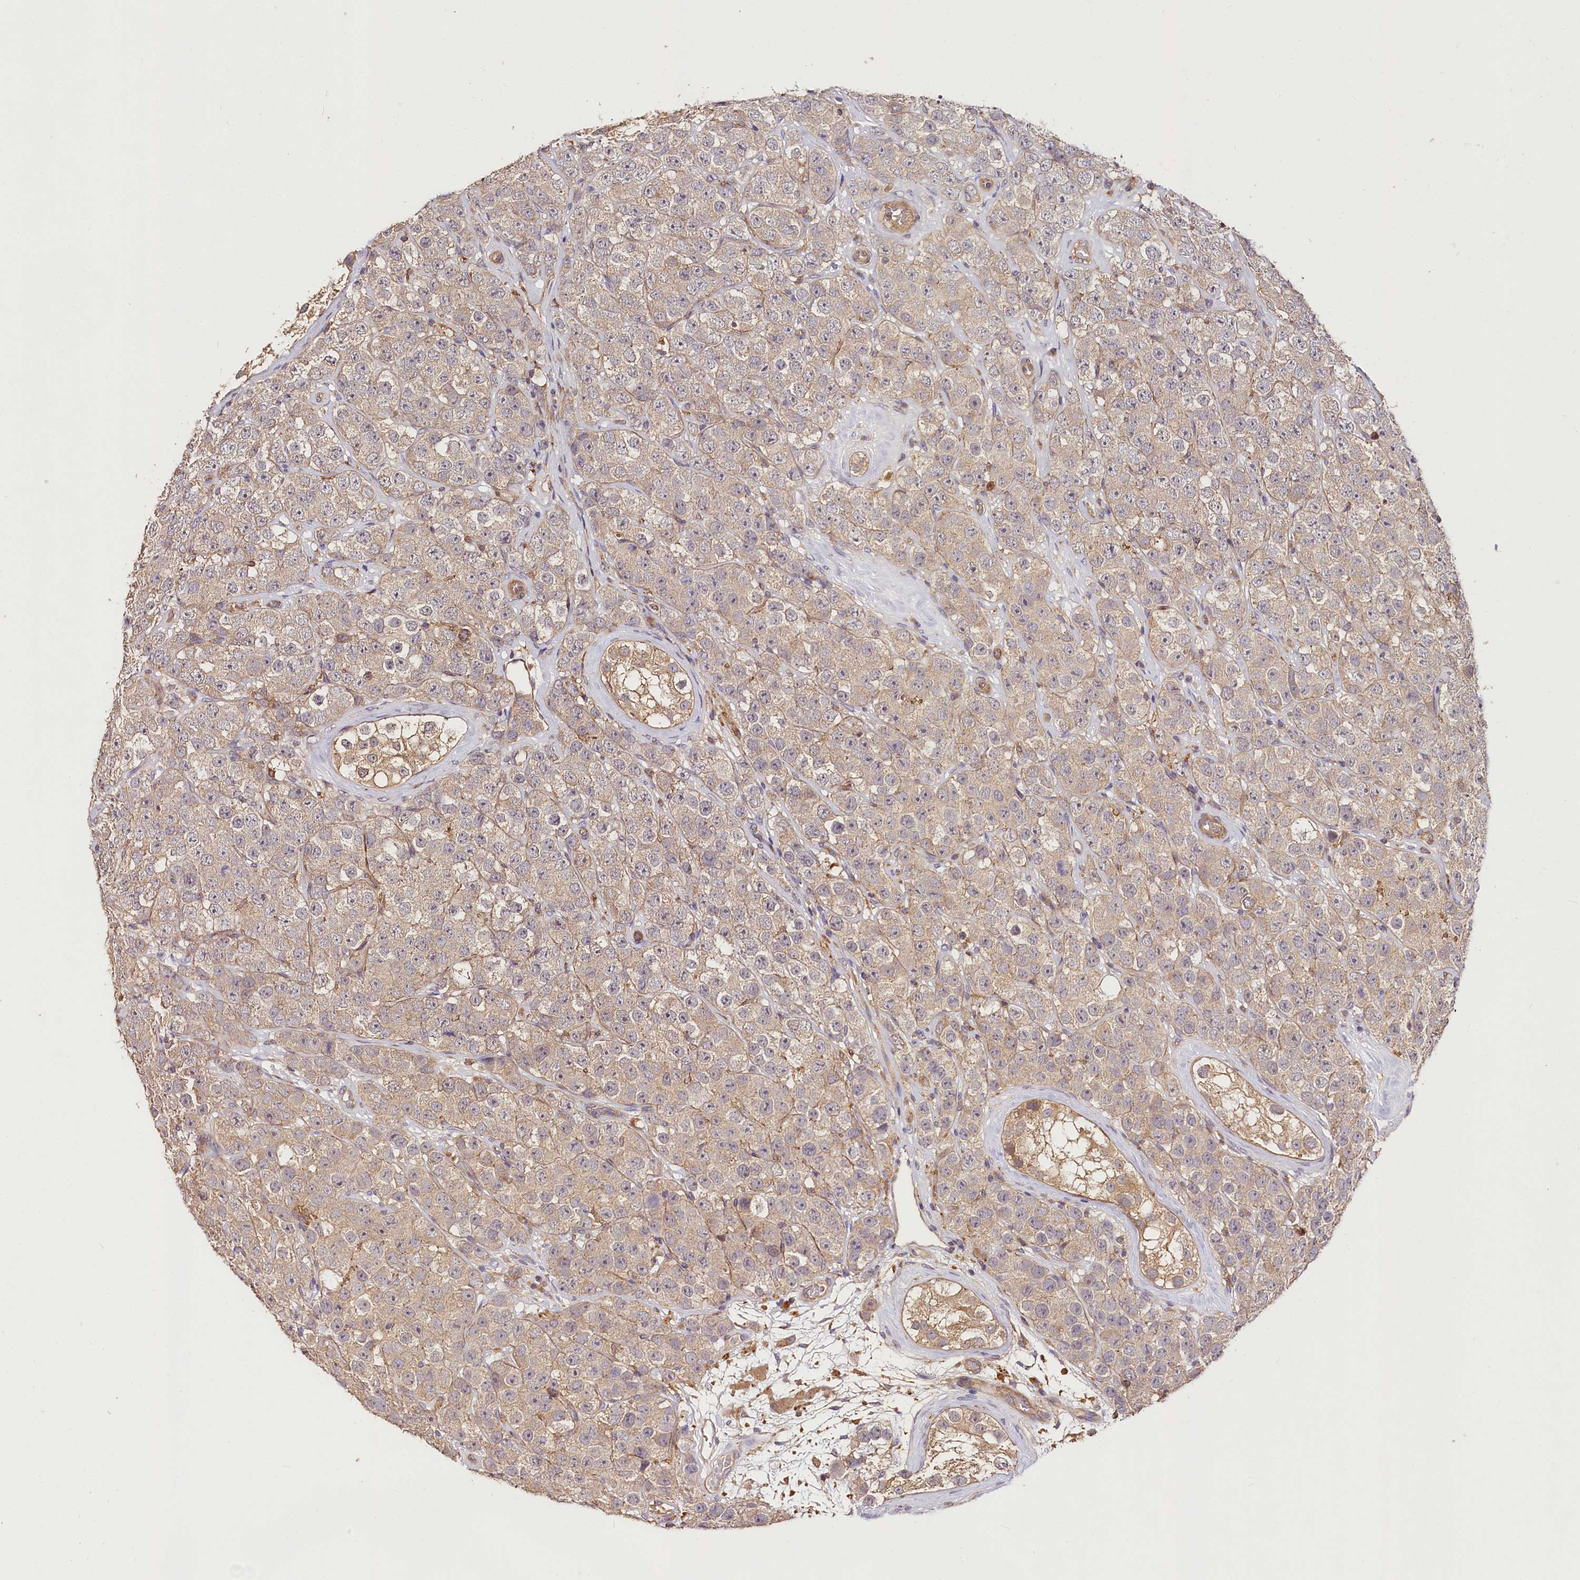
{"staining": {"intensity": "negative", "quantity": "none", "location": "none"}, "tissue": "testis cancer", "cell_type": "Tumor cells", "image_type": "cancer", "snomed": [{"axis": "morphology", "description": "Seminoma, NOS"}, {"axis": "topography", "description": "Testis"}], "caption": "High magnification brightfield microscopy of testis cancer stained with DAB (3,3'-diaminobenzidine) (brown) and counterstained with hematoxylin (blue): tumor cells show no significant staining.", "gene": "CSAD", "patient": {"sex": "male", "age": 28}}